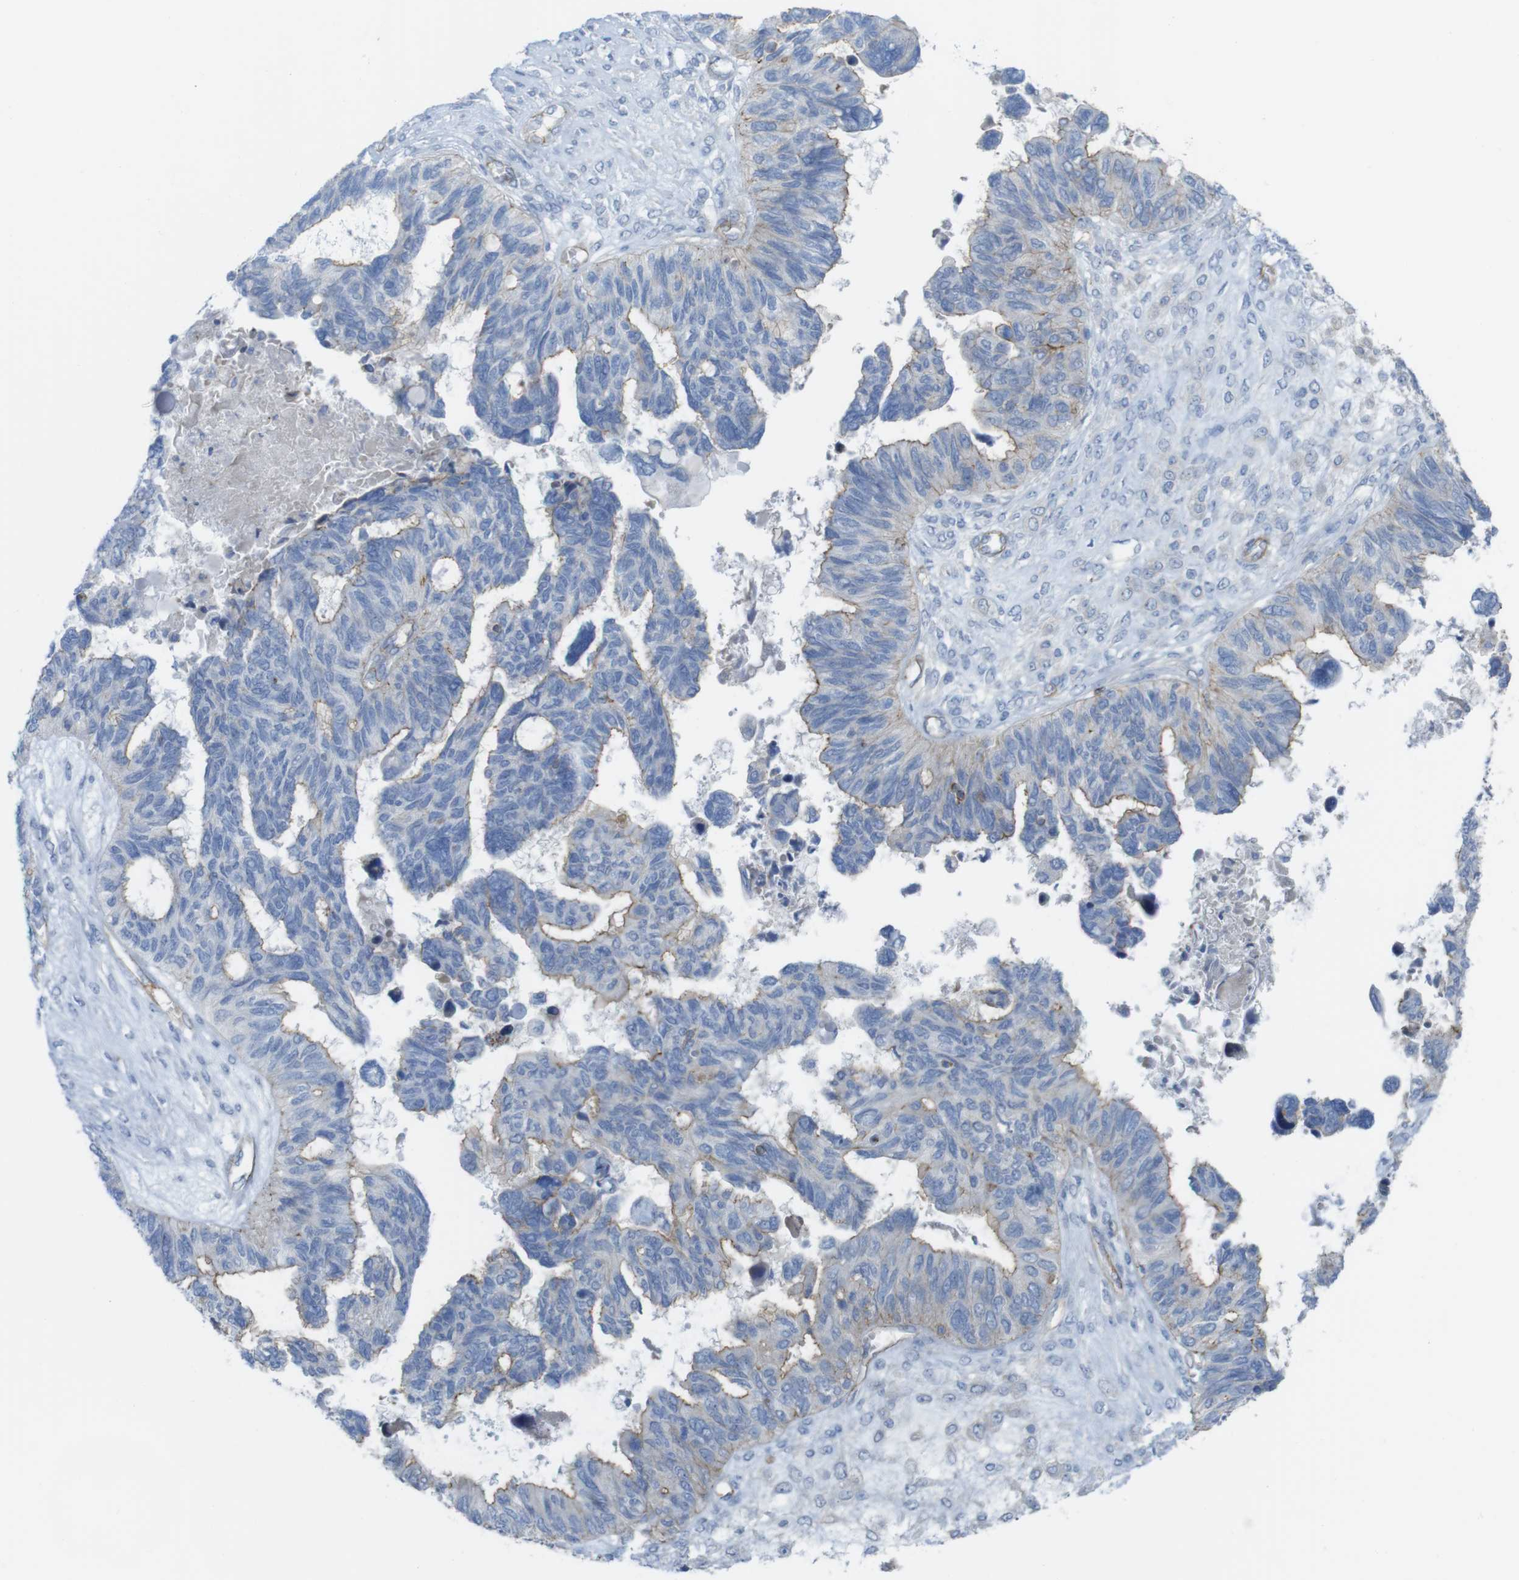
{"staining": {"intensity": "moderate", "quantity": "<25%", "location": "cytoplasmic/membranous"}, "tissue": "ovarian cancer", "cell_type": "Tumor cells", "image_type": "cancer", "snomed": [{"axis": "morphology", "description": "Cystadenocarcinoma, serous, NOS"}, {"axis": "topography", "description": "Ovary"}], "caption": "IHC micrograph of neoplastic tissue: human serous cystadenocarcinoma (ovarian) stained using immunohistochemistry (IHC) shows low levels of moderate protein expression localized specifically in the cytoplasmic/membranous of tumor cells, appearing as a cytoplasmic/membranous brown color.", "gene": "PREX2", "patient": {"sex": "female", "age": 79}}